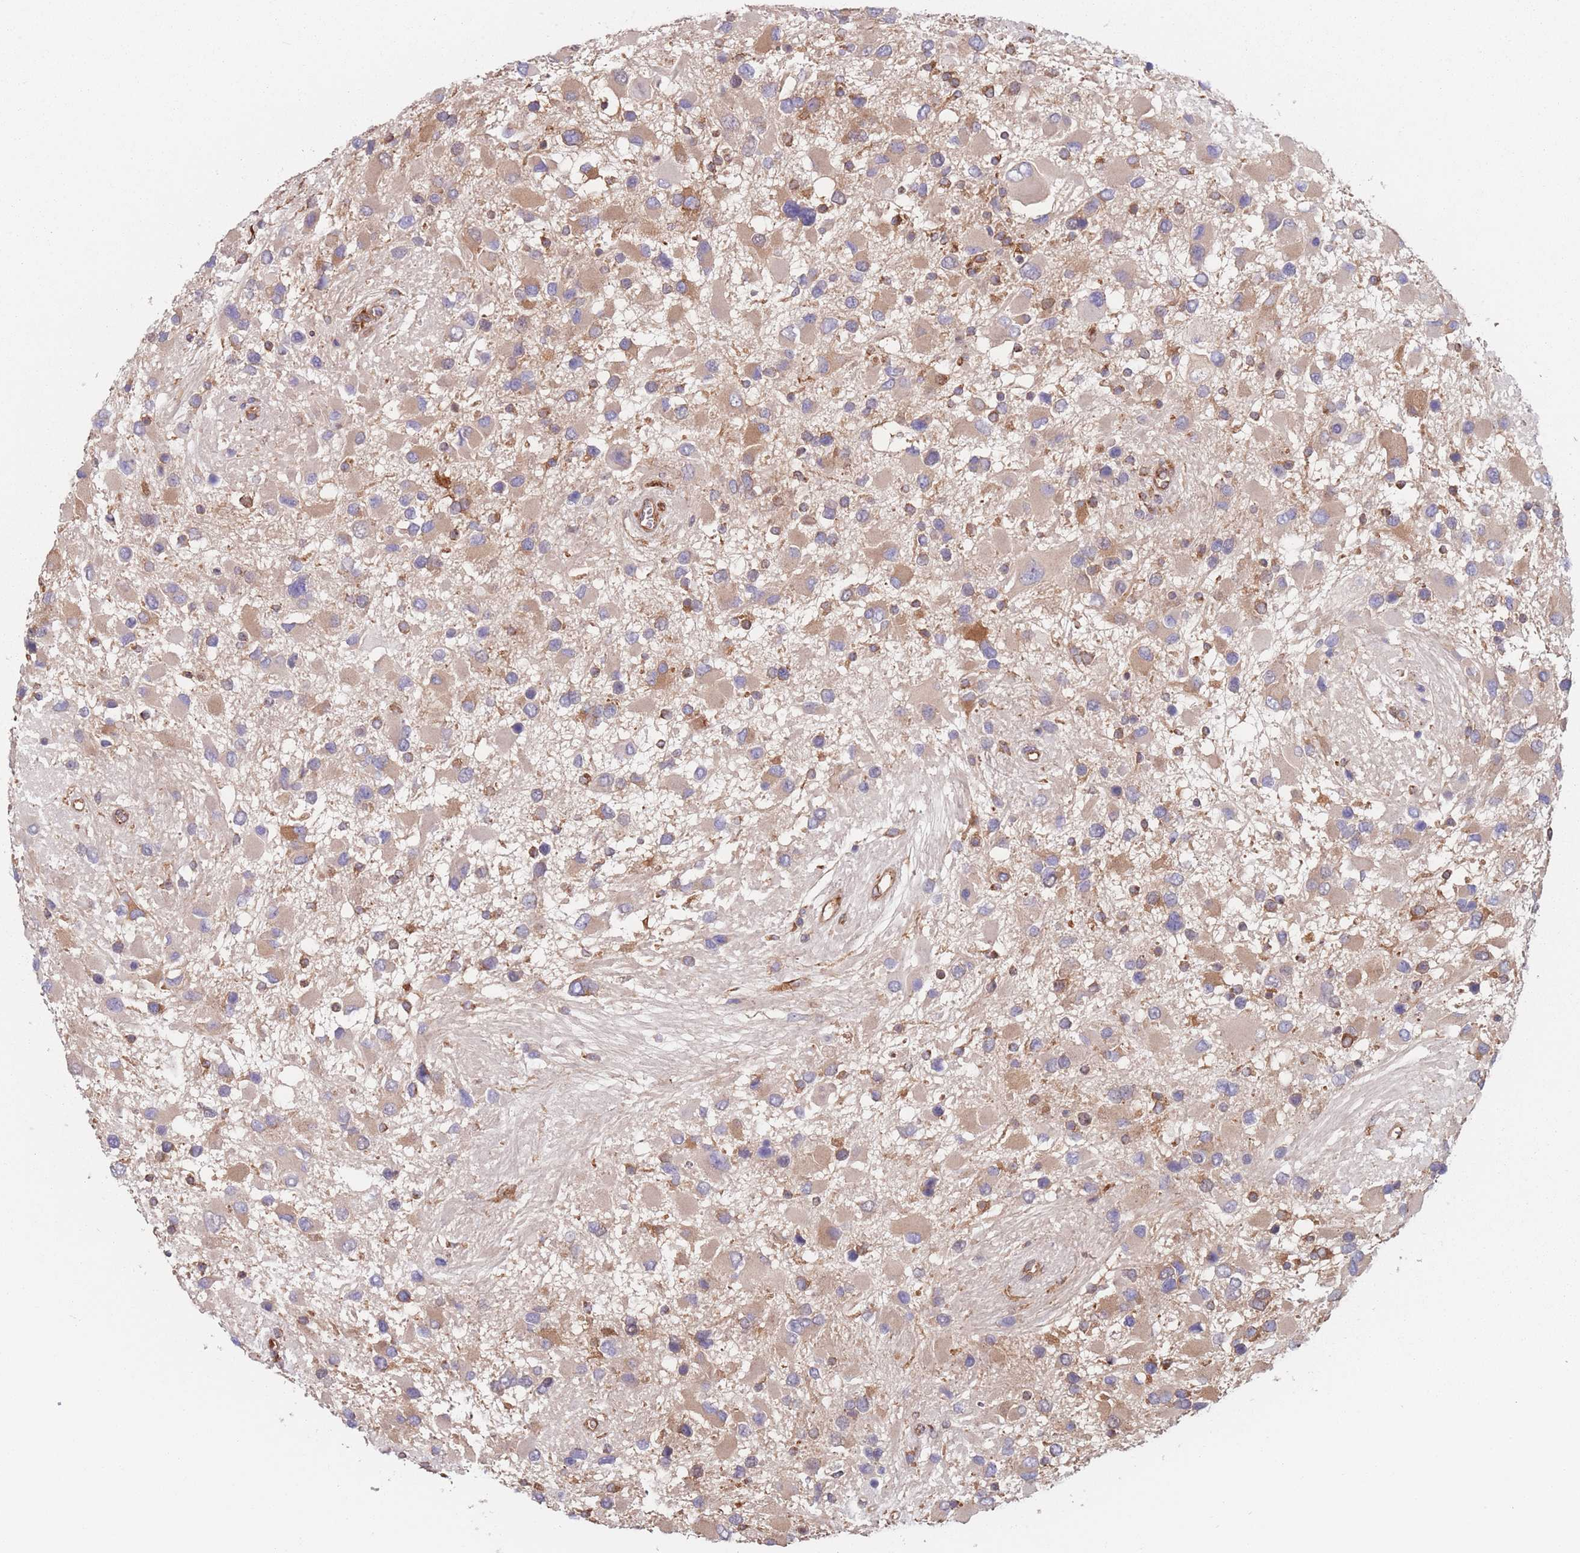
{"staining": {"intensity": "moderate", "quantity": "25%-75%", "location": "cytoplasmic/membranous"}, "tissue": "glioma", "cell_type": "Tumor cells", "image_type": "cancer", "snomed": [{"axis": "morphology", "description": "Glioma, malignant, High grade"}, {"axis": "topography", "description": "Brain"}], "caption": "Protein expression analysis of human glioma reveals moderate cytoplasmic/membranous expression in about 25%-75% of tumor cells.", "gene": "EEF1B2", "patient": {"sex": "male", "age": 53}}